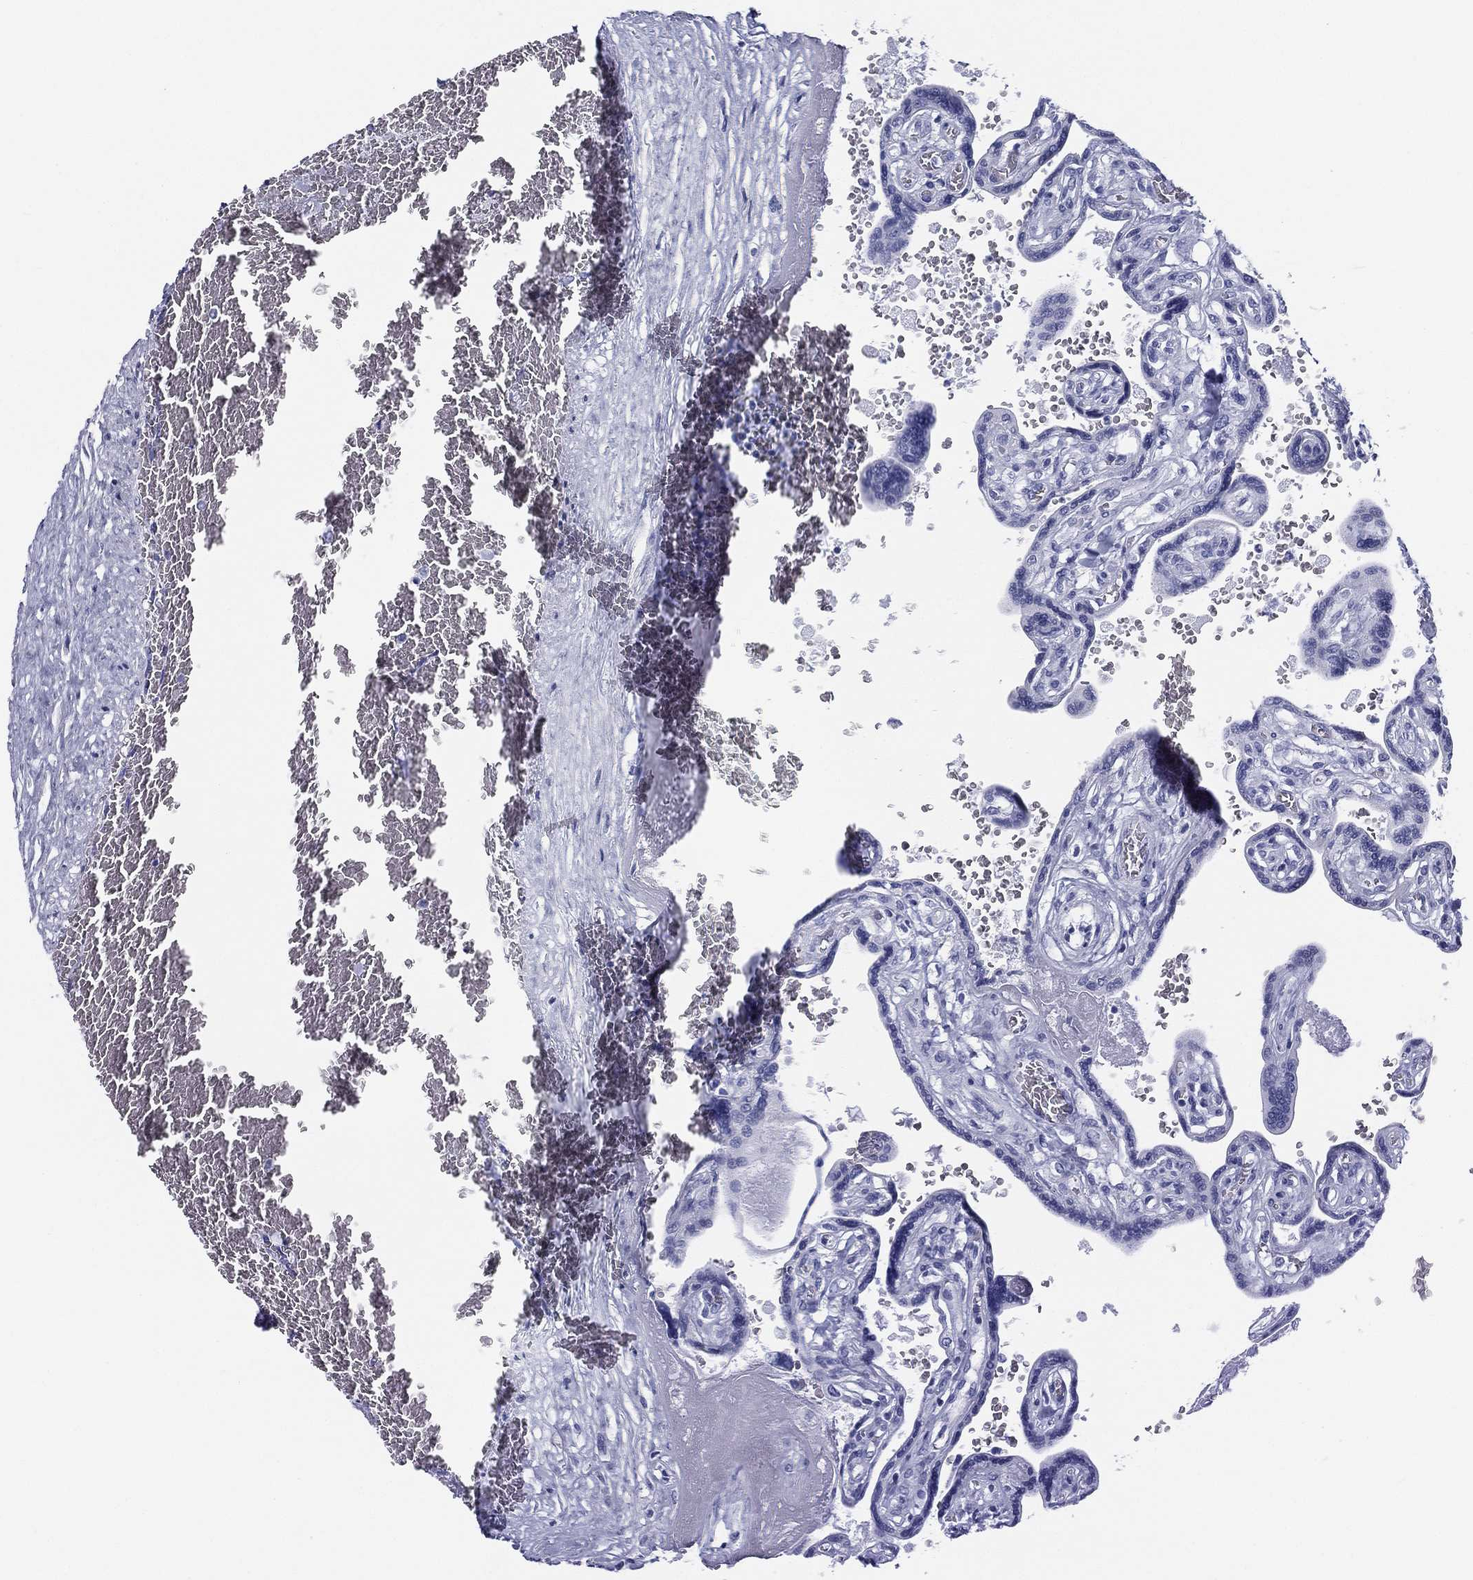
{"staining": {"intensity": "negative", "quantity": "none", "location": "none"}, "tissue": "placenta", "cell_type": "Decidual cells", "image_type": "normal", "snomed": [{"axis": "morphology", "description": "Normal tissue, NOS"}, {"axis": "topography", "description": "Placenta"}], "caption": "High power microscopy photomicrograph of an IHC micrograph of normal placenta, revealing no significant staining in decidual cells.", "gene": "RSPH4A", "patient": {"sex": "female", "age": 32}}